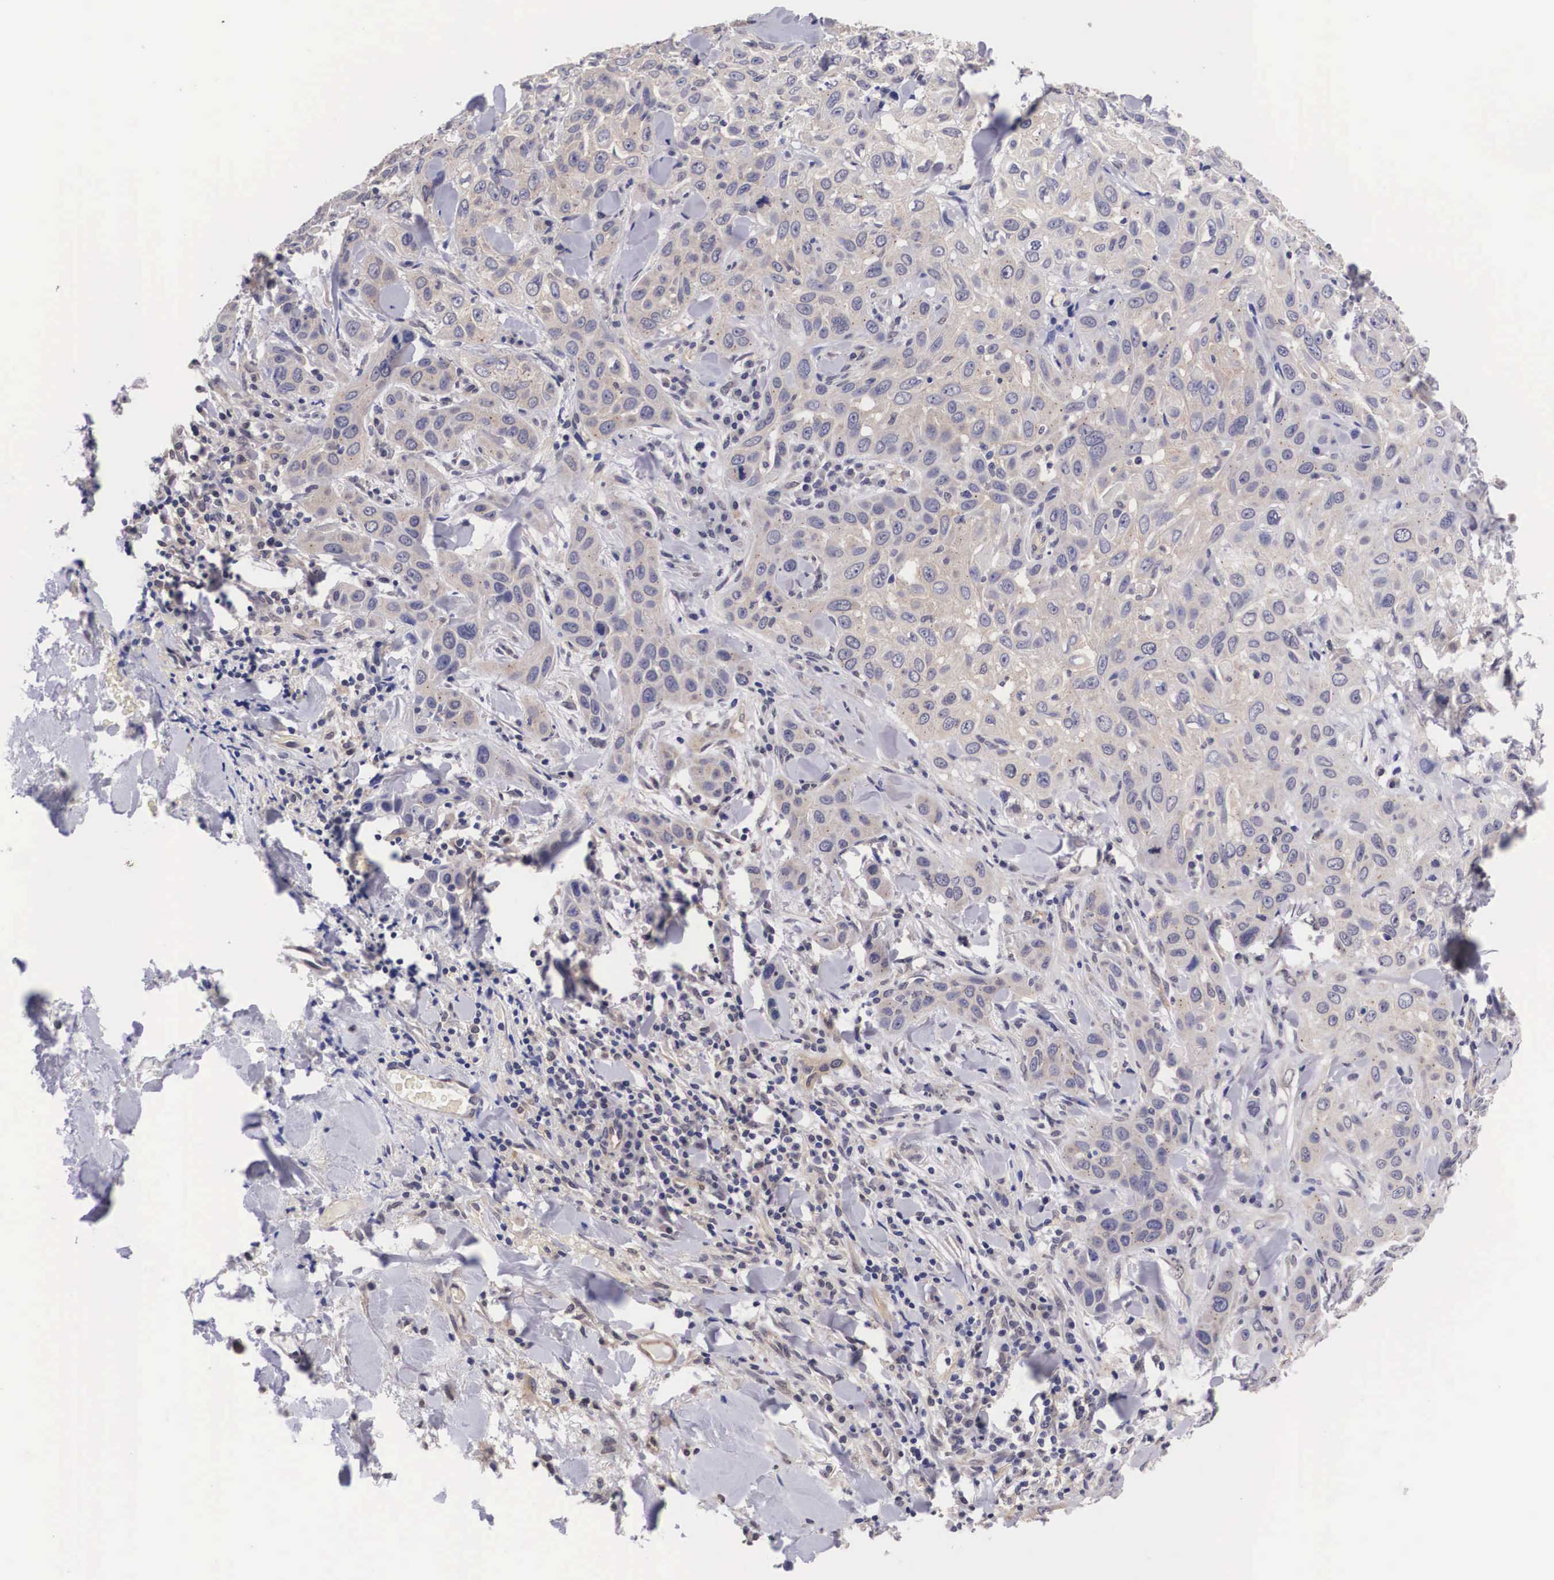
{"staining": {"intensity": "weak", "quantity": "<25%", "location": "cytoplasmic/membranous"}, "tissue": "skin cancer", "cell_type": "Tumor cells", "image_type": "cancer", "snomed": [{"axis": "morphology", "description": "Squamous cell carcinoma, NOS"}, {"axis": "topography", "description": "Skin"}], "caption": "Immunohistochemistry photomicrograph of neoplastic tissue: human squamous cell carcinoma (skin) stained with DAB reveals no significant protein expression in tumor cells.", "gene": "OTX2", "patient": {"sex": "male", "age": 84}}